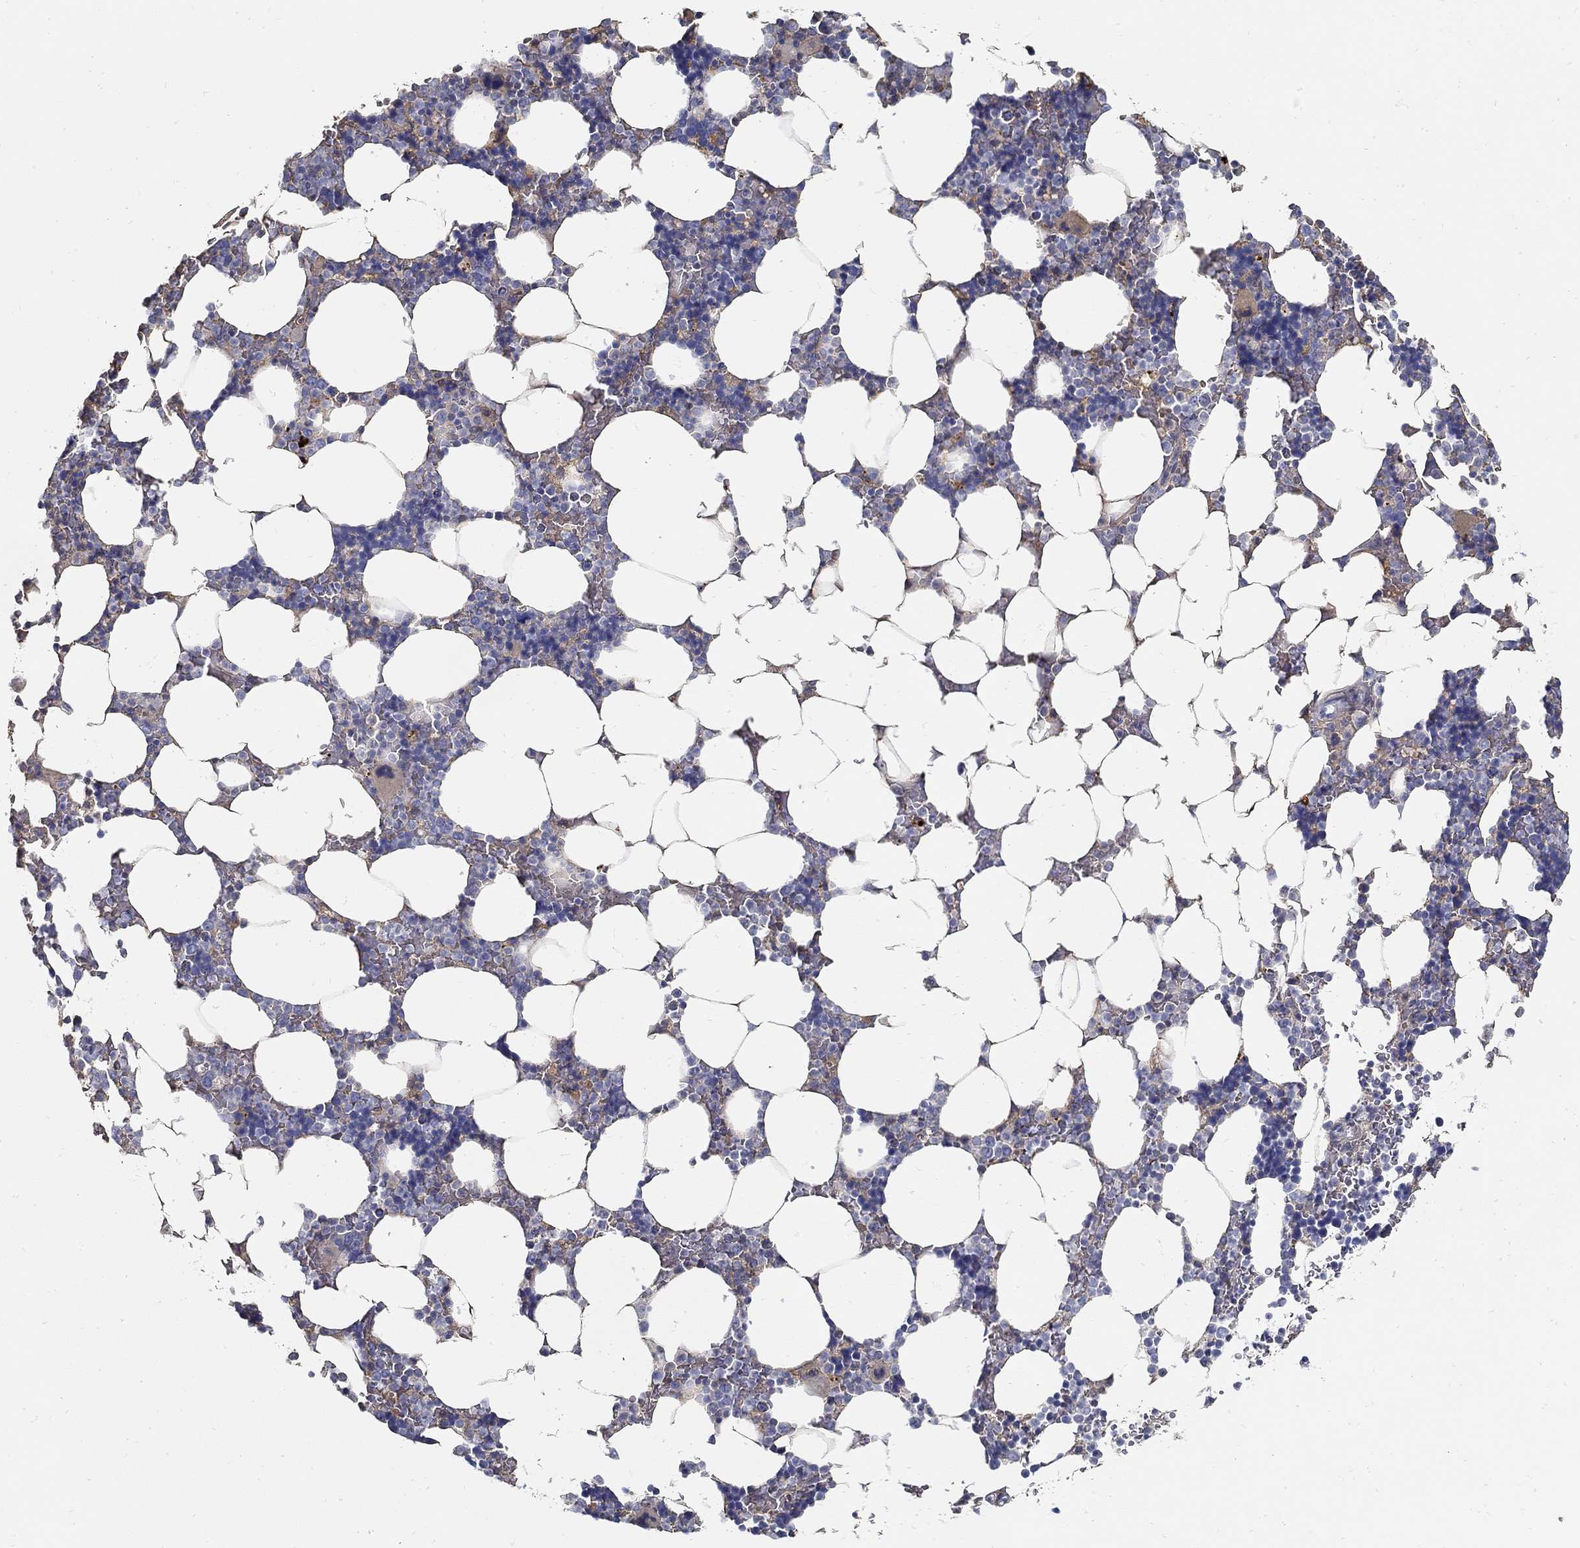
{"staining": {"intensity": "weak", "quantity": "<25%", "location": "cytoplasmic/membranous"}, "tissue": "bone marrow", "cell_type": "Hematopoietic cells", "image_type": "normal", "snomed": [{"axis": "morphology", "description": "Normal tissue, NOS"}, {"axis": "topography", "description": "Bone marrow"}], "caption": "Human bone marrow stained for a protein using IHC displays no expression in hematopoietic cells.", "gene": "TGFBI", "patient": {"sex": "male", "age": 51}}